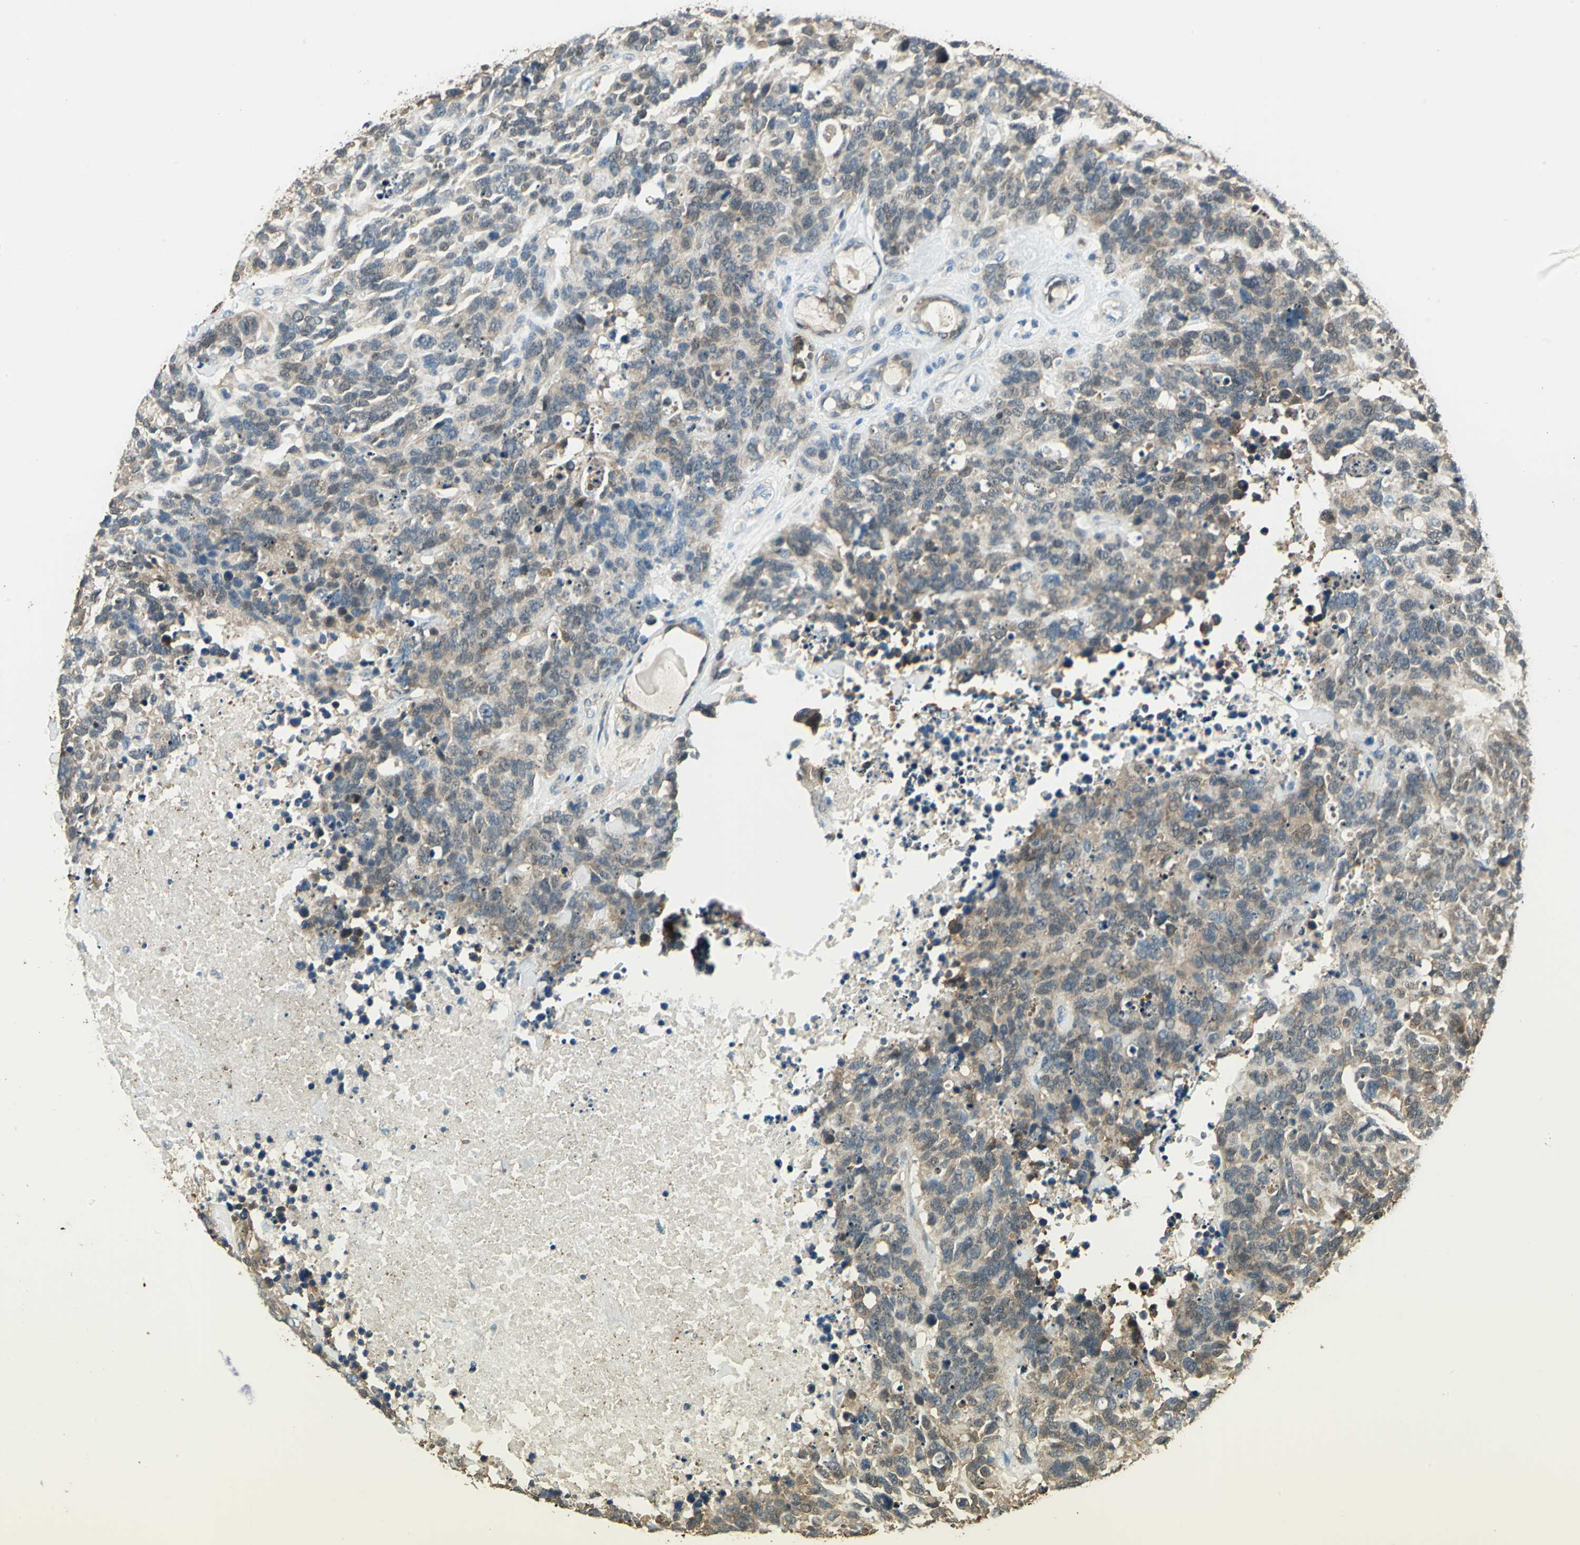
{"staining": {"intensity": "weak", "quantity": ">75%", "location": "cytoplasmic/membranous,nuclear"}, "tissue": "lung cancer", "cell_type": "Tumor cells", "image_type": "cancer", "snomed": [{"axis": "morphology", "description": "Neoplasm, malignant, NOS"}, {"axis": "topography", "description": "Lung"}], "caption": "Lung cancer (malignant neoplasm) tissue displays weak cytoplasmic/membranous and nuclear expression in about >75% of tumor cells, visualized by immunohistochemistry.", "gene": "DDAH1", "patient": {"sex": "female", "age": 58}}